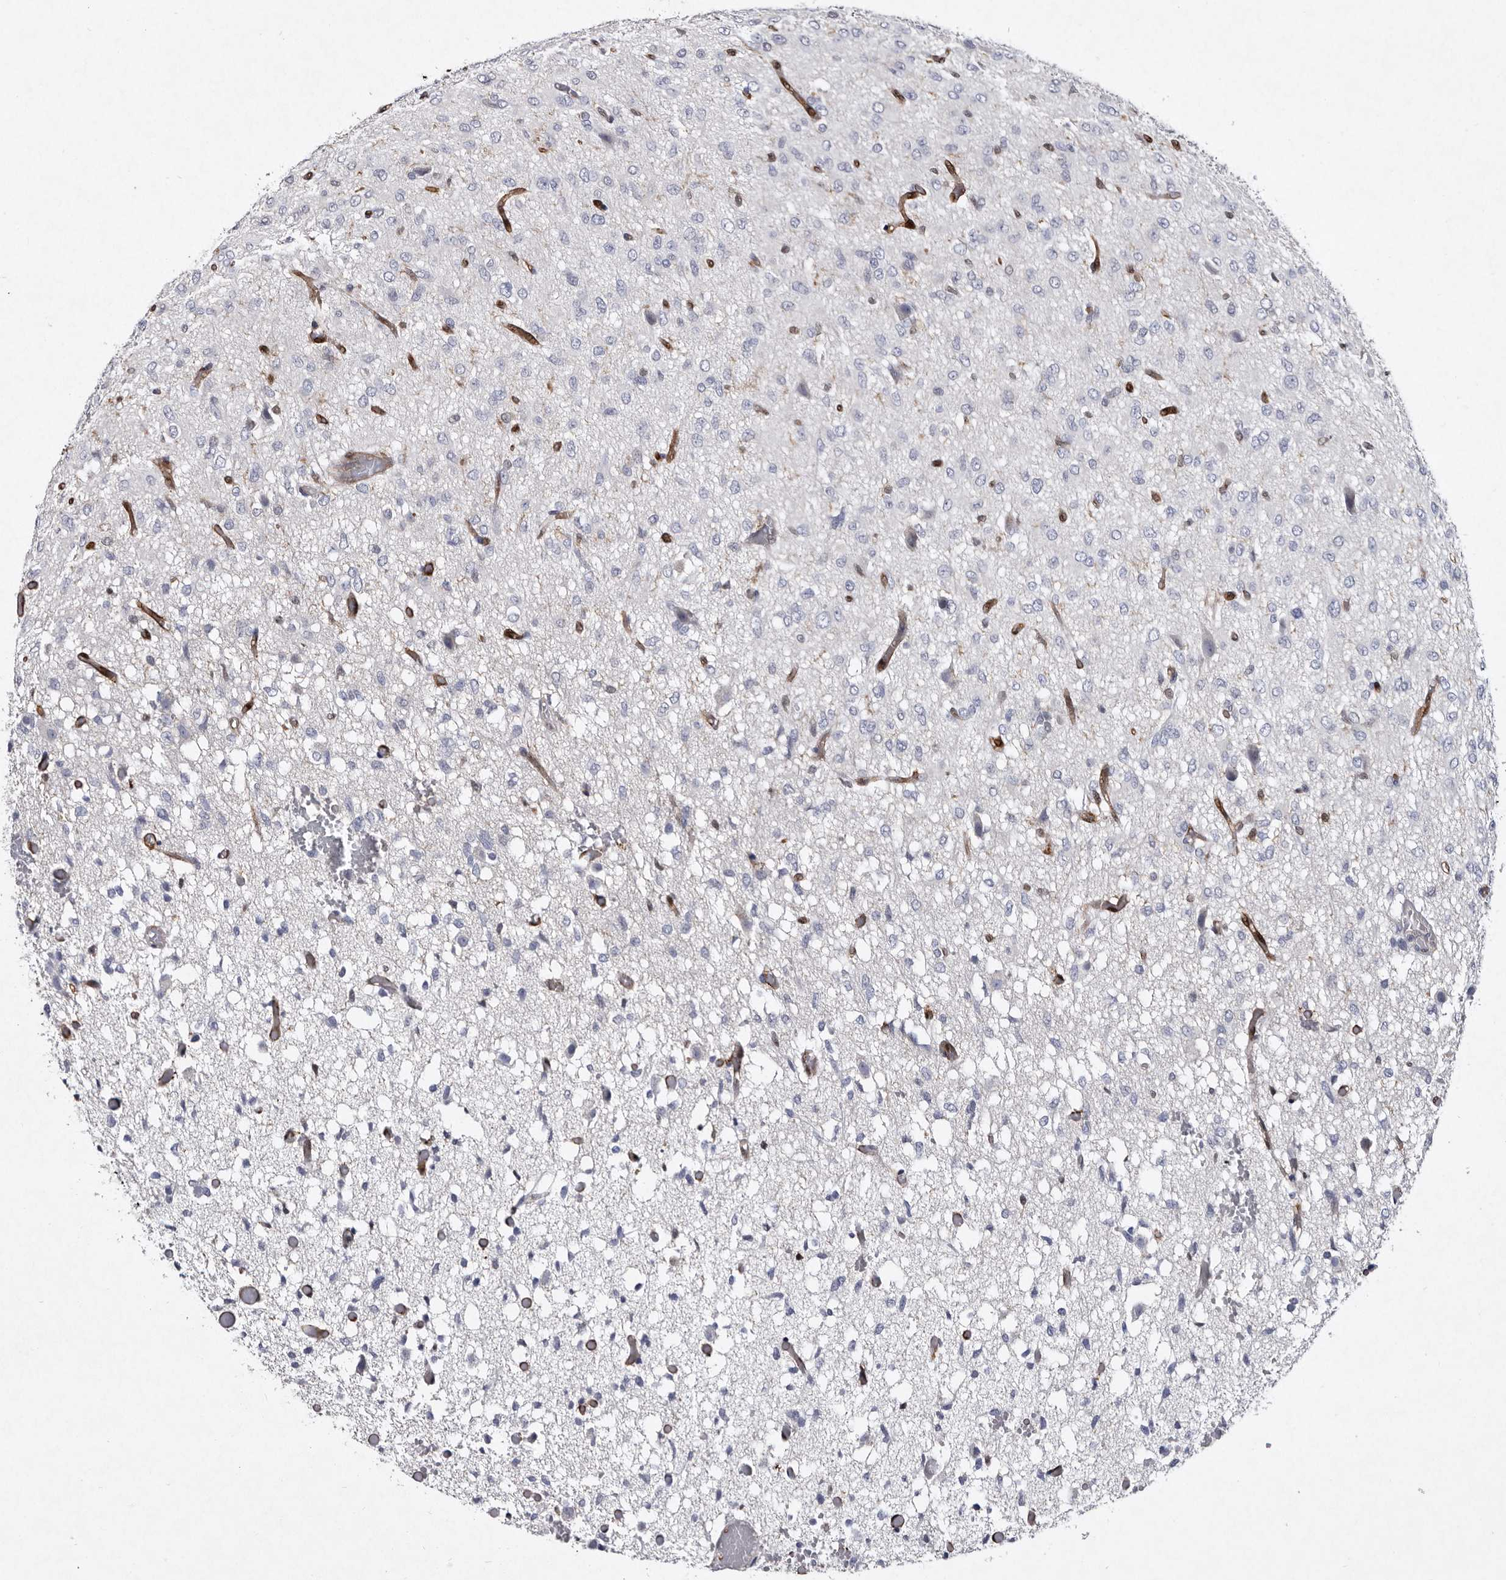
{"staining": {"intensity": "negative", "quantity": "none", "location": "none"}, "tissue": "glioma", "cell_type": "Tumor cells", "image_type": "cancer", "snomed": [{"axis": "morphology", "description": "Glioma, malignant, High grade"}, {"axis": "topography", "description": "Brain"}], "caption": "DAB (3,3'-diaminobenzidine) immunohistochemical staining of high-grade glioma (malignant) demonstrates no significant staining in tumor cells. (DAB immunohistochemistry visualized using brightfield microscopy, high magnification).", "gene": "SERPINB8", "patient": {"sex": "female", "age": 59}}